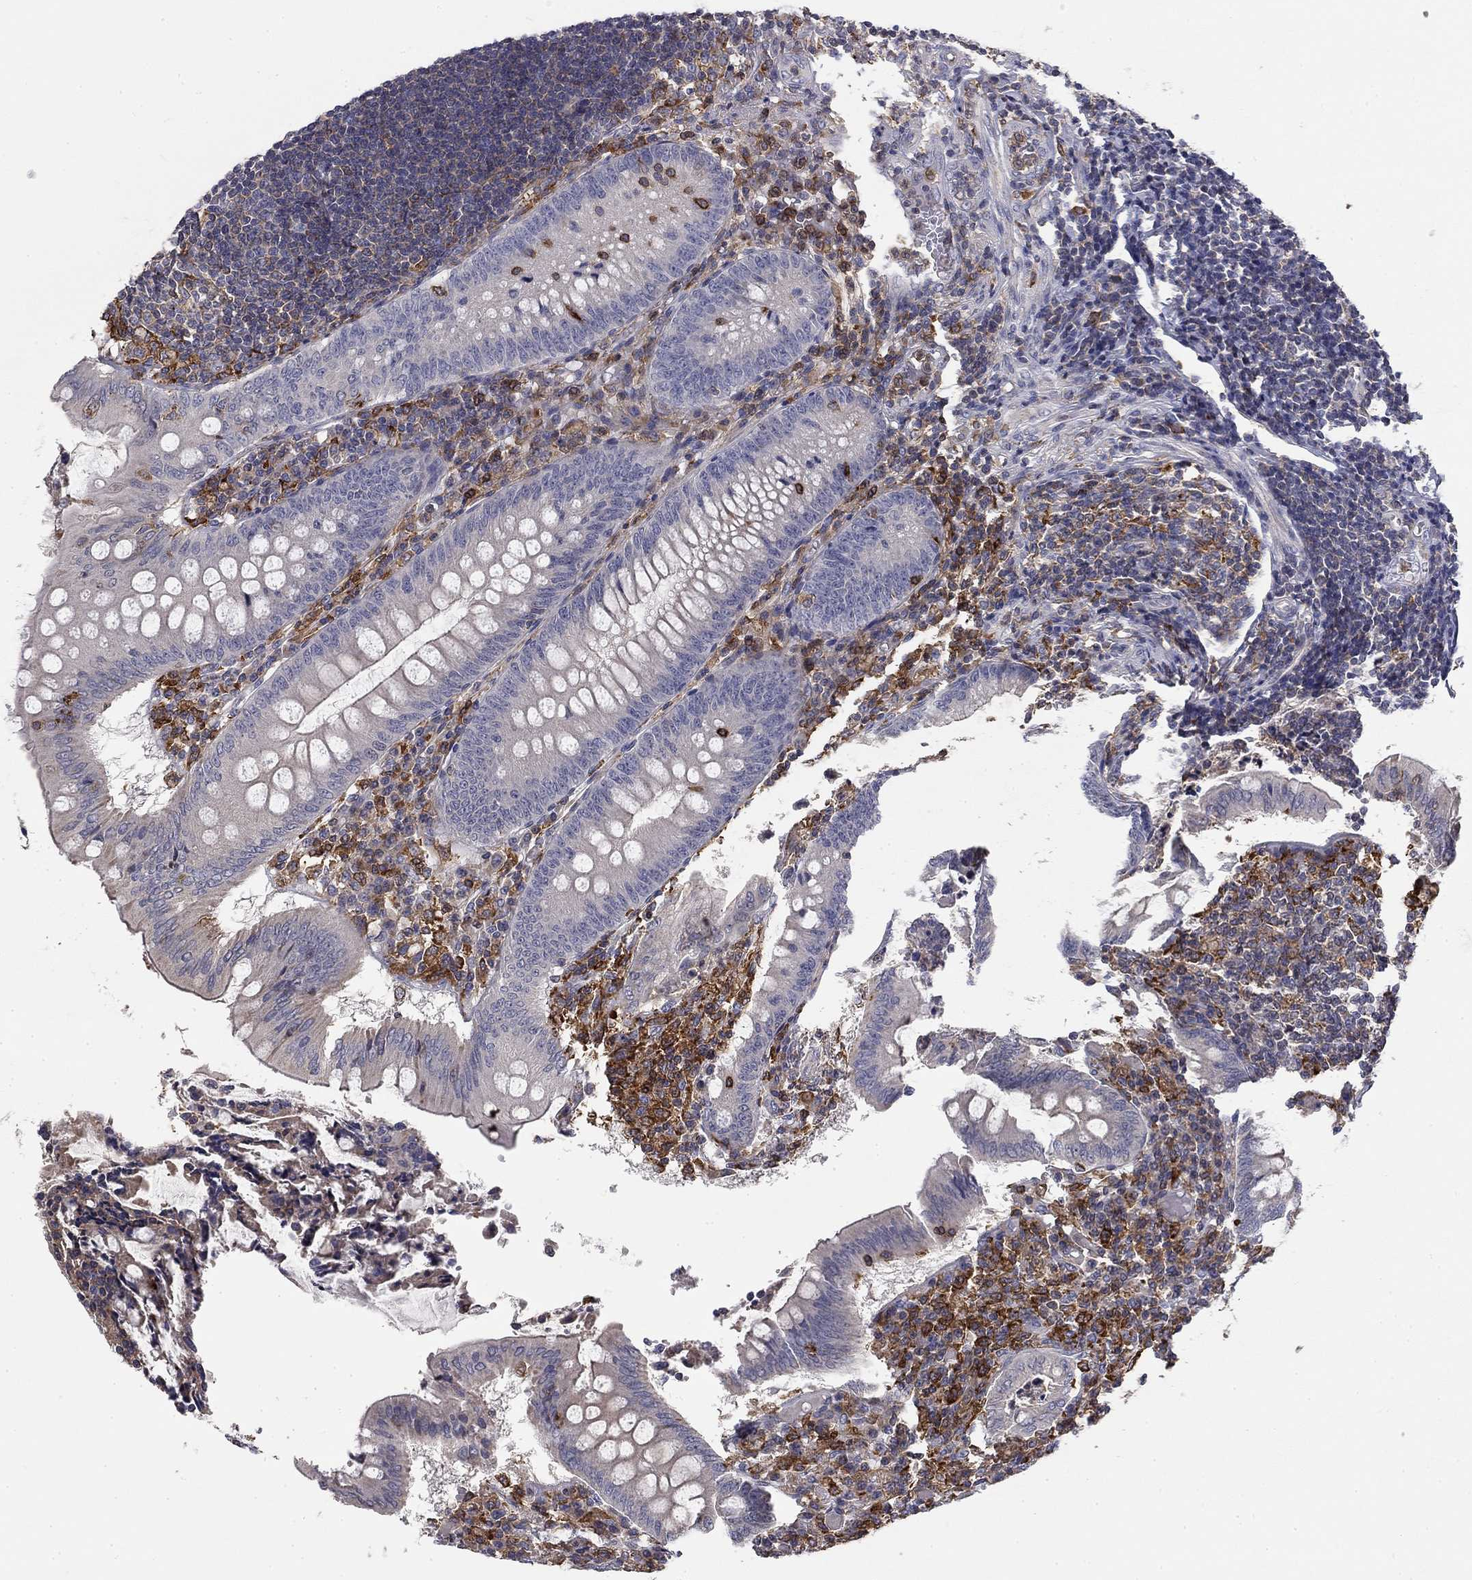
{"staining": {"intensity": "negative", "quantity": "none", "location": "none"}, "tissue": "appendix", "cell_type": "Glandular cells", "image_type": "normal", "snomed": [{"axis": "morphology", "description": "Normal tissue, NOS"}, {"axis": "morphology", "description": "Inflammation, NOS"}, {"axis": "topography", "description": "Appendix"}], "caption": "DAB (3,3'-diaminobenzidine) immunohistochemical staining of benign appendix reveals no significant expression in glandular cells.", "gene": "PLCB2", "patient": {"sex": "male", "age": 16}}